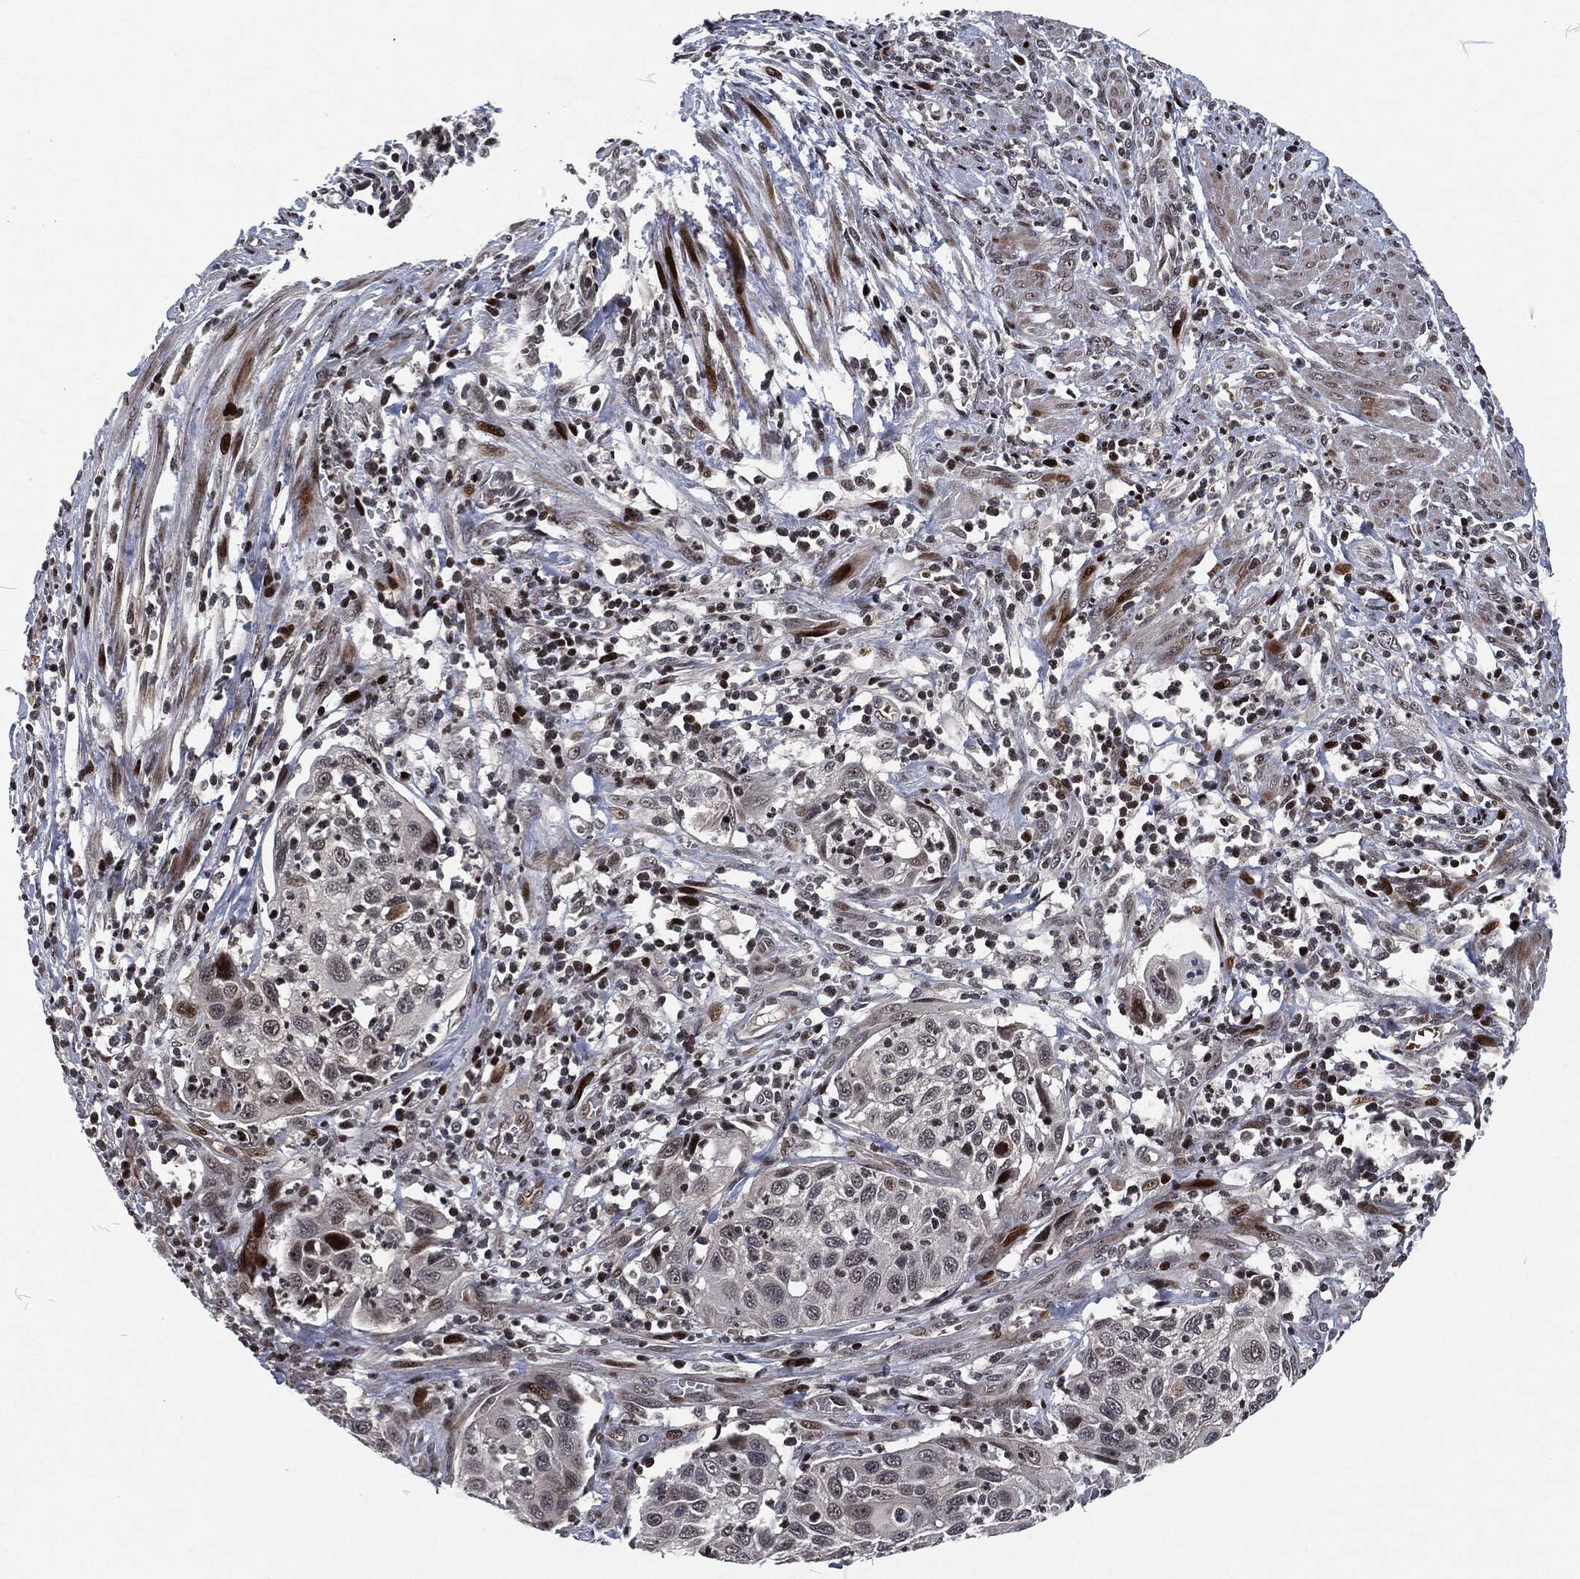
{"staining": {"intensity": "negative", "quantity": "none", "location": "none"}, "tissue": "cervical cancer", "cell_type": "Tumor cells", "image_type": "cancer", "snomed": [{"axis": "morphology", "description": "Squamous cell carcinoma, NOS"}, {"axis": "topography", "description": "Cervix"}], "caption": "Cervical squamous cell carcinoma was stained to show a protein in brown. There is no significant staining in tumor cells.", "gene": "EGFR", "patient": {"sex": "female", "age": 70}}